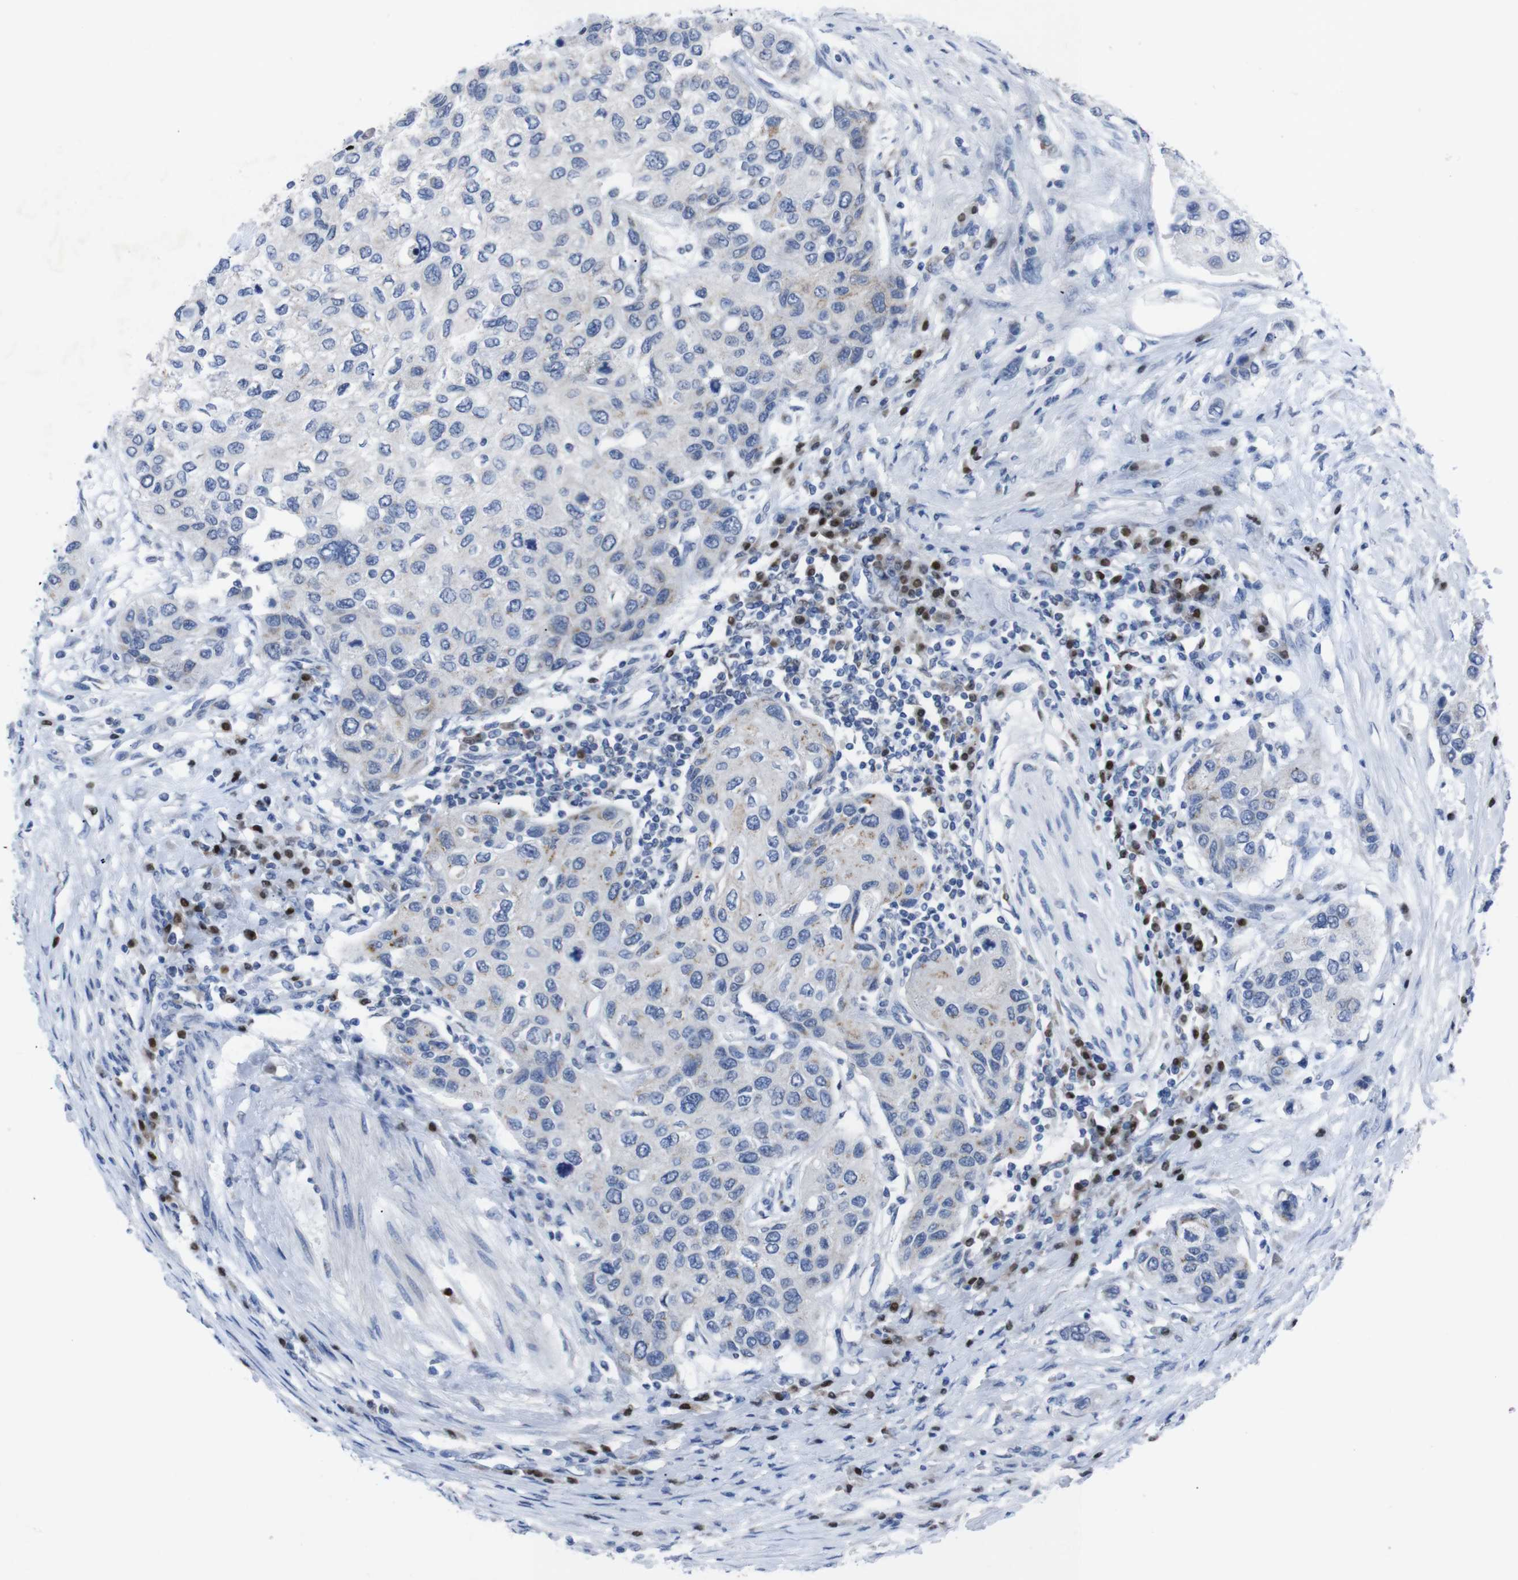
{"staining": {"intensity": "weak", "quantity": "<25%", "location": "cytoplasmic/membranous"}, "tissue": "urothelial cancer", "cell_type": "Tumor cells", "image_type": "cancer", "snomed": [{"axis": "morphology", "description": "Urothelial carcinoma, High grade"}, {"axis": "topography", "description": "Urinary bladder"}], "caption": "Immunohistochemistry (IHC) of urothelial carcinoma (high-grade) demonstrates no expression in tumor cells. (DAB immunohistochemistry visualized using brightfield microscopy, high magnification).", "gene": "IRF4", "patient": {"sex": "female", "age": 56}}